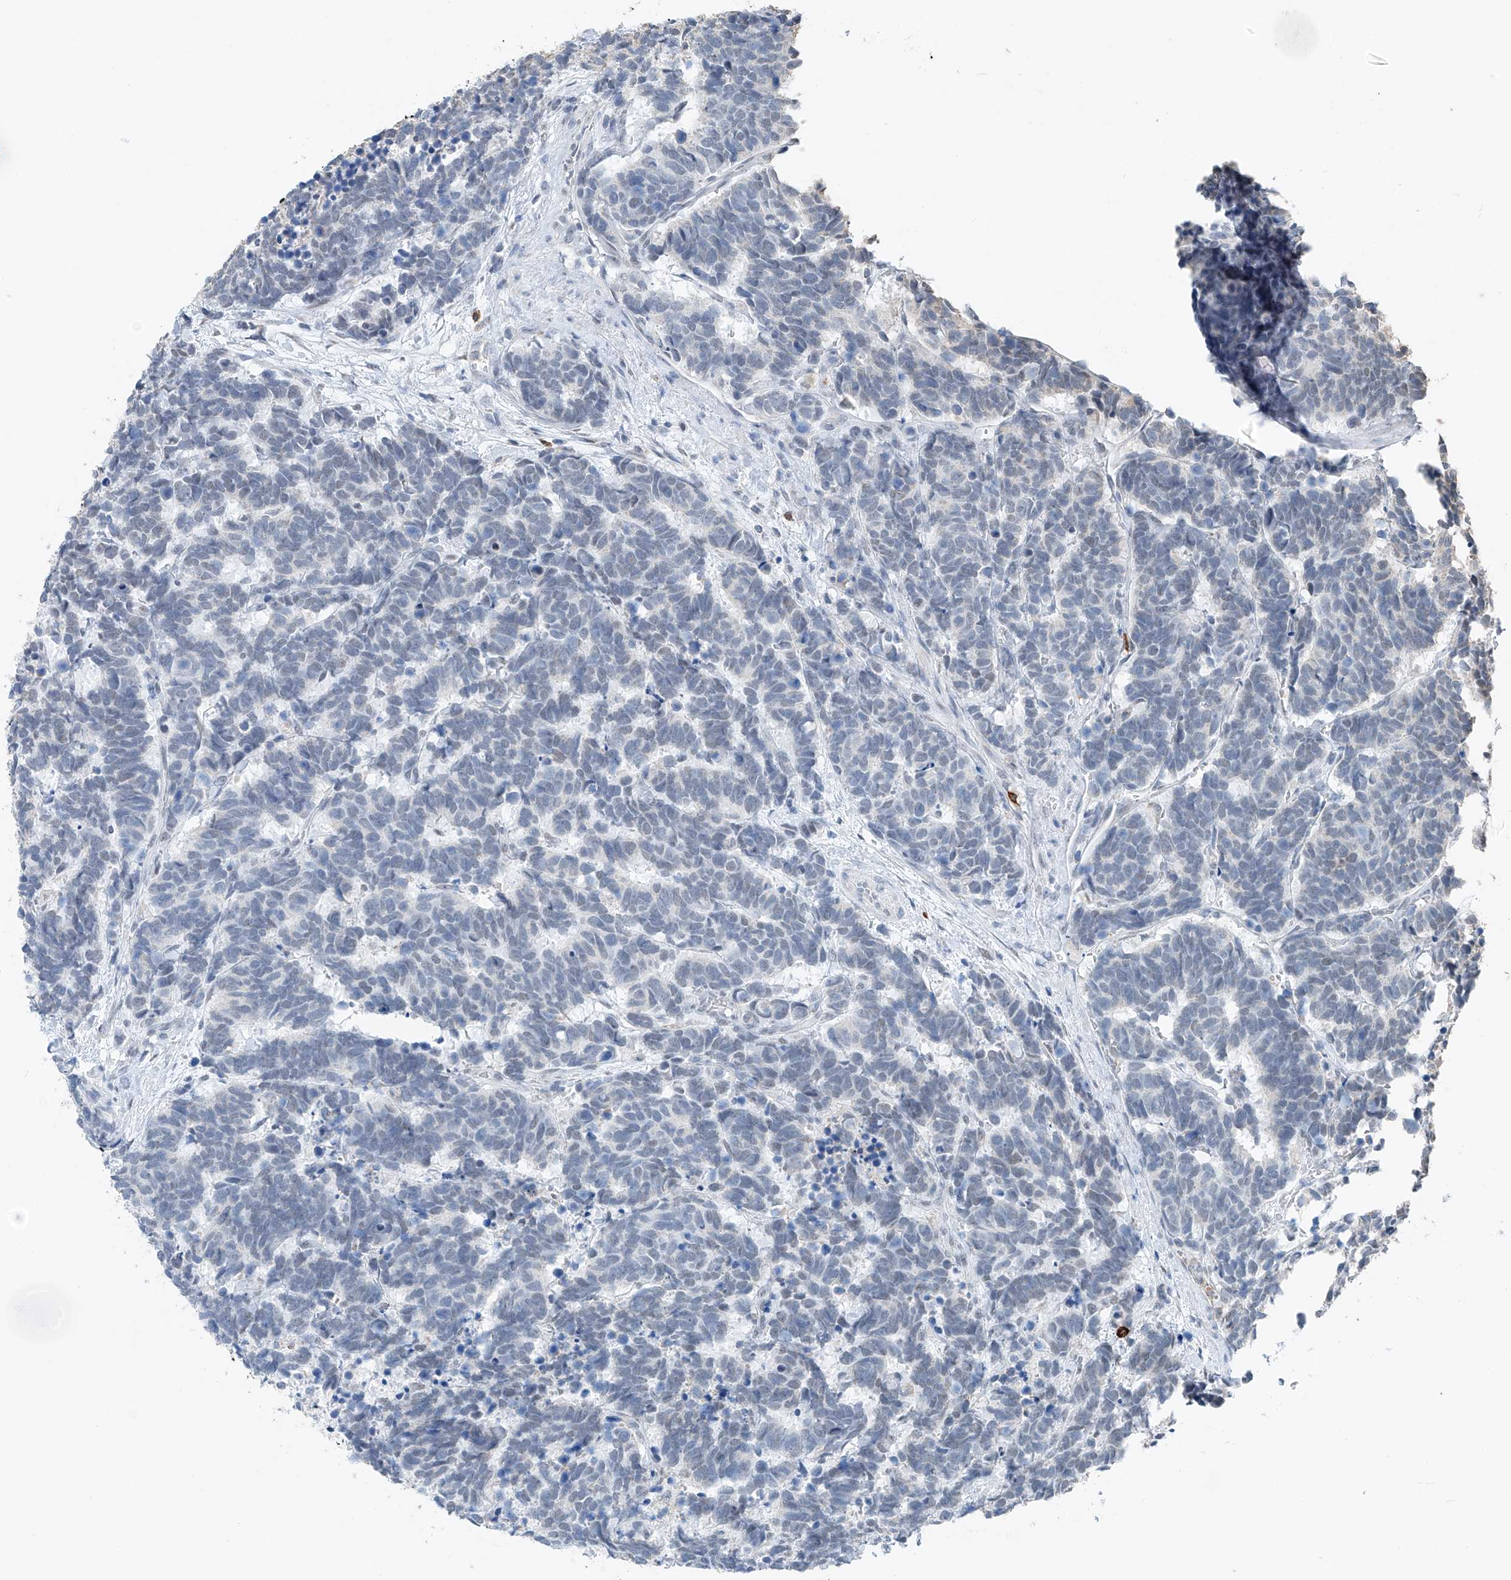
{"staining": {"intensity": "negative", "quantity": "none", "location": "none"}, "tissue": "carcinoid", "cell_type": "Tumor cells", "image_type": "cancer", "snomed": [{"axis": "morphology", "description": "Carcinoma, NOS"}, {"axis": "morphology", "description": "Carcinoid, malignant, NOS"}, {"axis": "topography", "description": "Urinary bladder"}], "caption": "This is an immunohistochemistry histopathology image of human carcinoid. There is no staining in tumor cells.", "gene": "KLF15", "patient": {"sex": "male", "age": 57}}